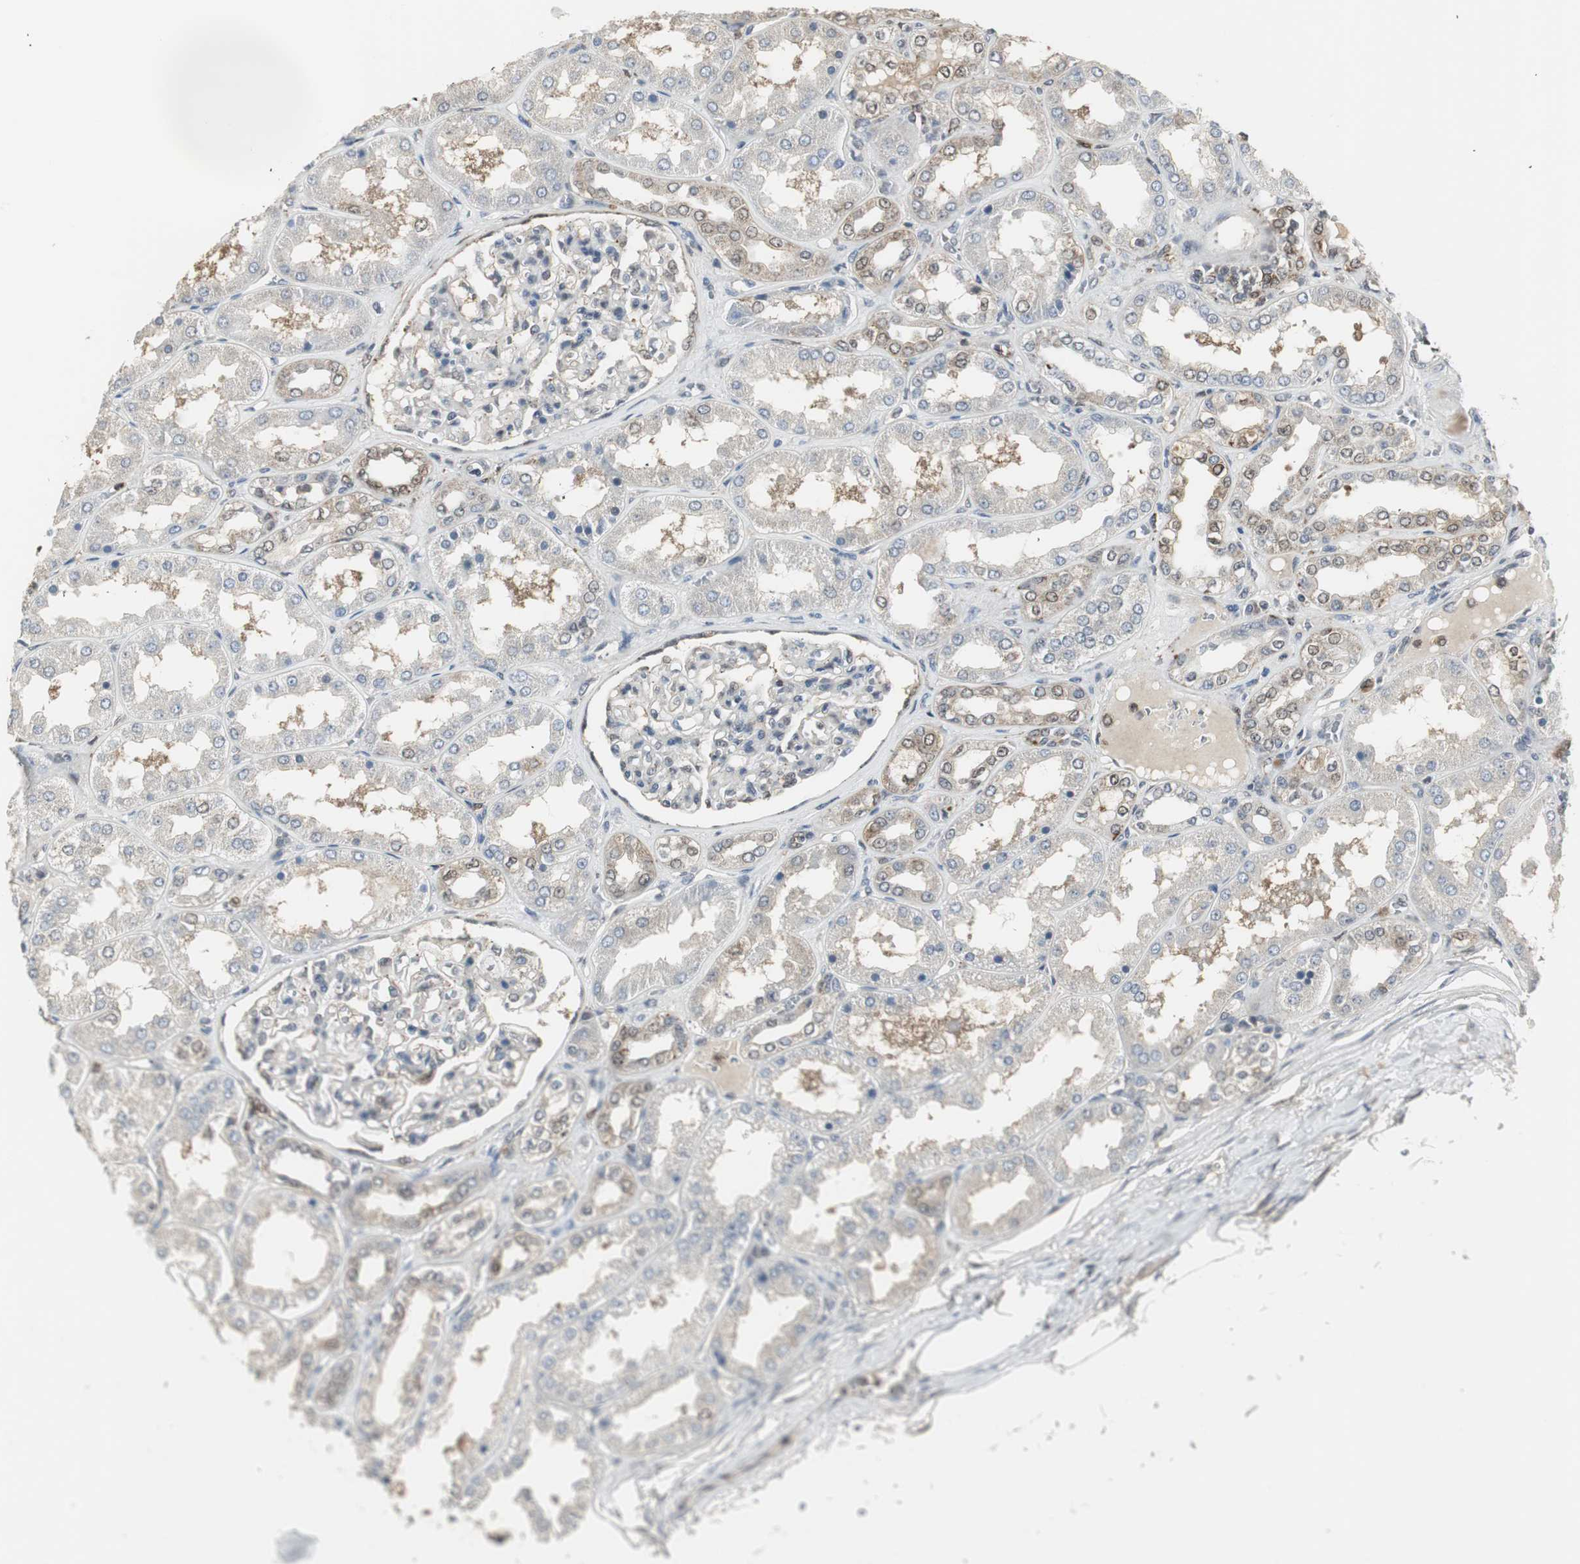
{"staining": {"intensity": "weak", "quantity": "25%-75%", "location": "cytoplasmic/membranous"}, "tissue": "kidney", "cell_type": "Cells in glomeruli", "image_type": "normal", "snomed": [{"axis": "morphology", "description": "Normal tissue, NOS"}, {"axis": "topography", "description": "Kidney"}], "caption": "High-magnification brightfield microscopy of normal kidney stained with DAB (3,3'-diaminobenzidine) (brown) and counterstained with hematoxylin (blue). cells in glomeruli exhibit weak cytoplasmic/membranous staining is present in about25%-75% of cells.", "gene": "PLIN3", "patient": {"sex": "female", "age": 56}}